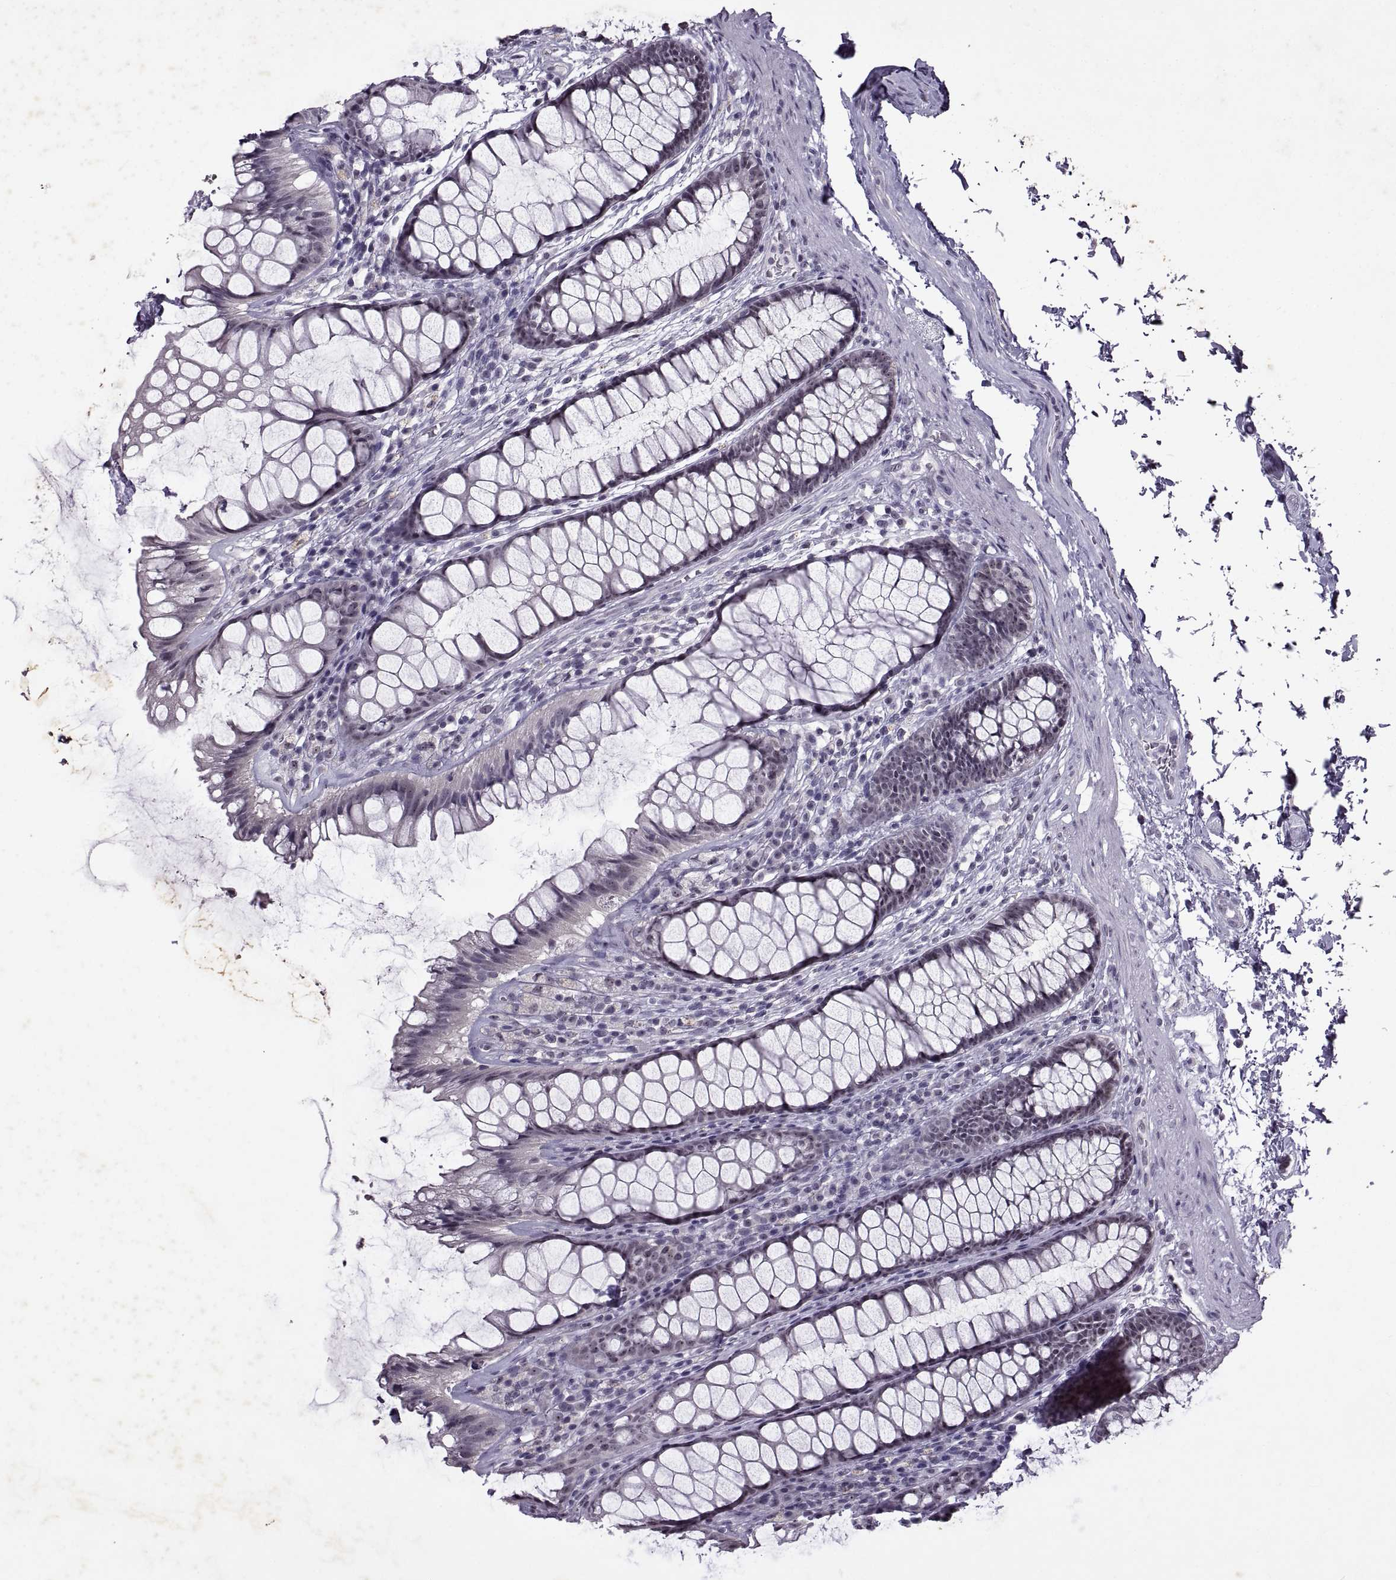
{"staining": {"intensity": "negative", "quantity": "none", "location": "none"}, "tissue": "rectum", "cell_type": "Glandular cells", "image_type": "normal", "snomed": [{"axis": "morphology", "description": "Normal tissue, NOS"}, {"axis": "topography", "description": "Rectum"}], "caption": "Benign rectum was stained to show a protein in brown. There is no significant positivity in glandular cells. (DAB immunohistochemistry with hematoxylin counter stain).", "gene": "SINHCAF", "patient": {"sex": "male", "age": 72}}